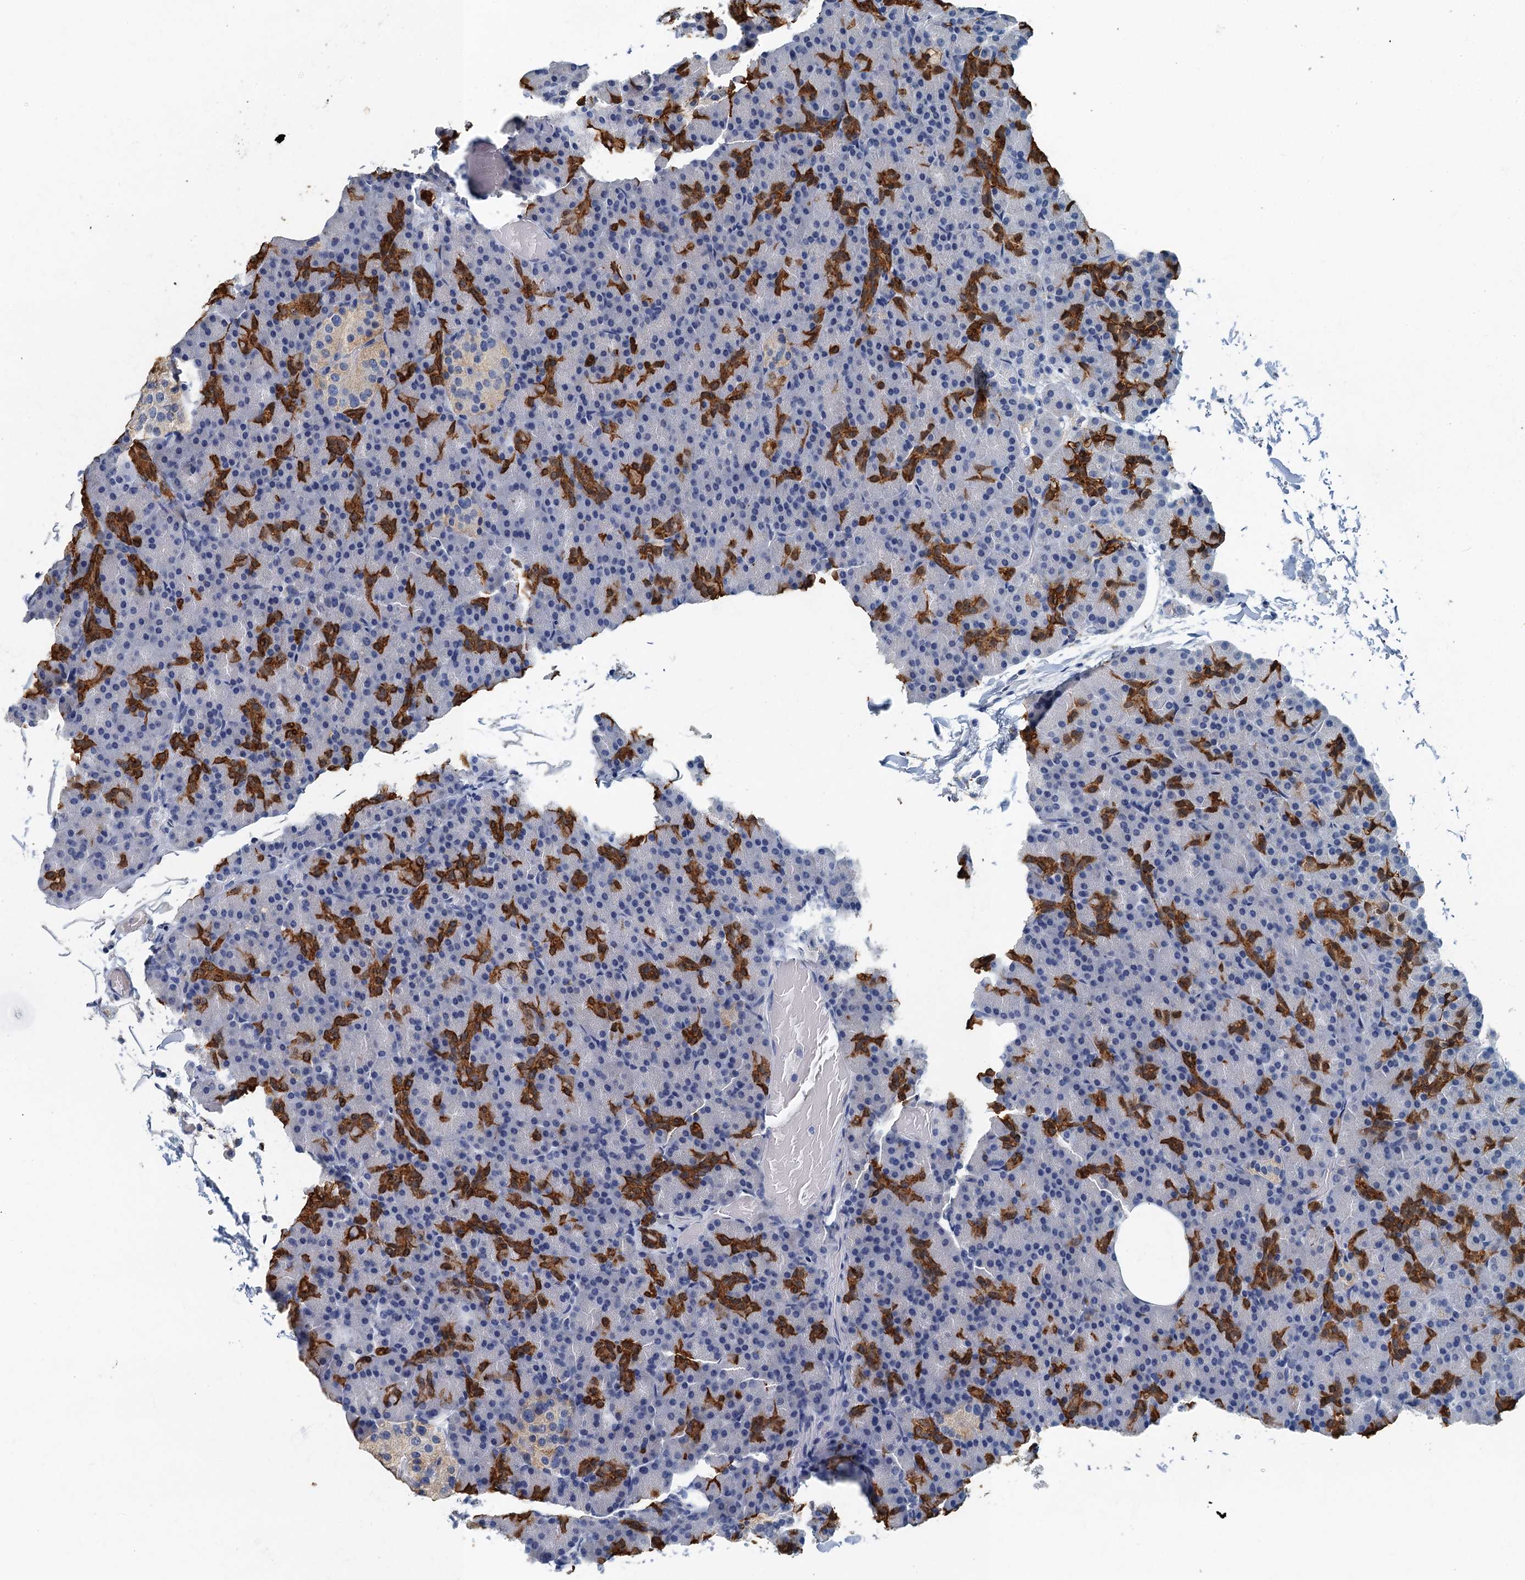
{"staining": {"intensity": "strong", "quantity": "25%-75%", "location": "cytoplasmic/membranous"}, "tissue": "pancreas", "cell_type": "Exocrine glandular cells", "image_type": "normal", "snomed": [{"axis": "morphology", "description": "Normal tissue, NOS"}, {"axis": "topography", "description": "Pancreas"}], "caption": "High-magnification brightfield microscopy of benign pancreas stained with DAB (3,3'-diaminobenzidine) (brown) and counterstained with hematoxylin (blue). exocrine glandular cells exhibit strong cytoplasmic/membranous staining is present in approximately25%-75% of cells. The staining was performed using DAB (3,3'-diaminobenzidine) to visualize the protein expression in brown, while the nuclei were stained in blue with hematoxylin (Magnification: 20x).", "gene": "GADL1", "patient": {"sex": "female", "age": 43}}